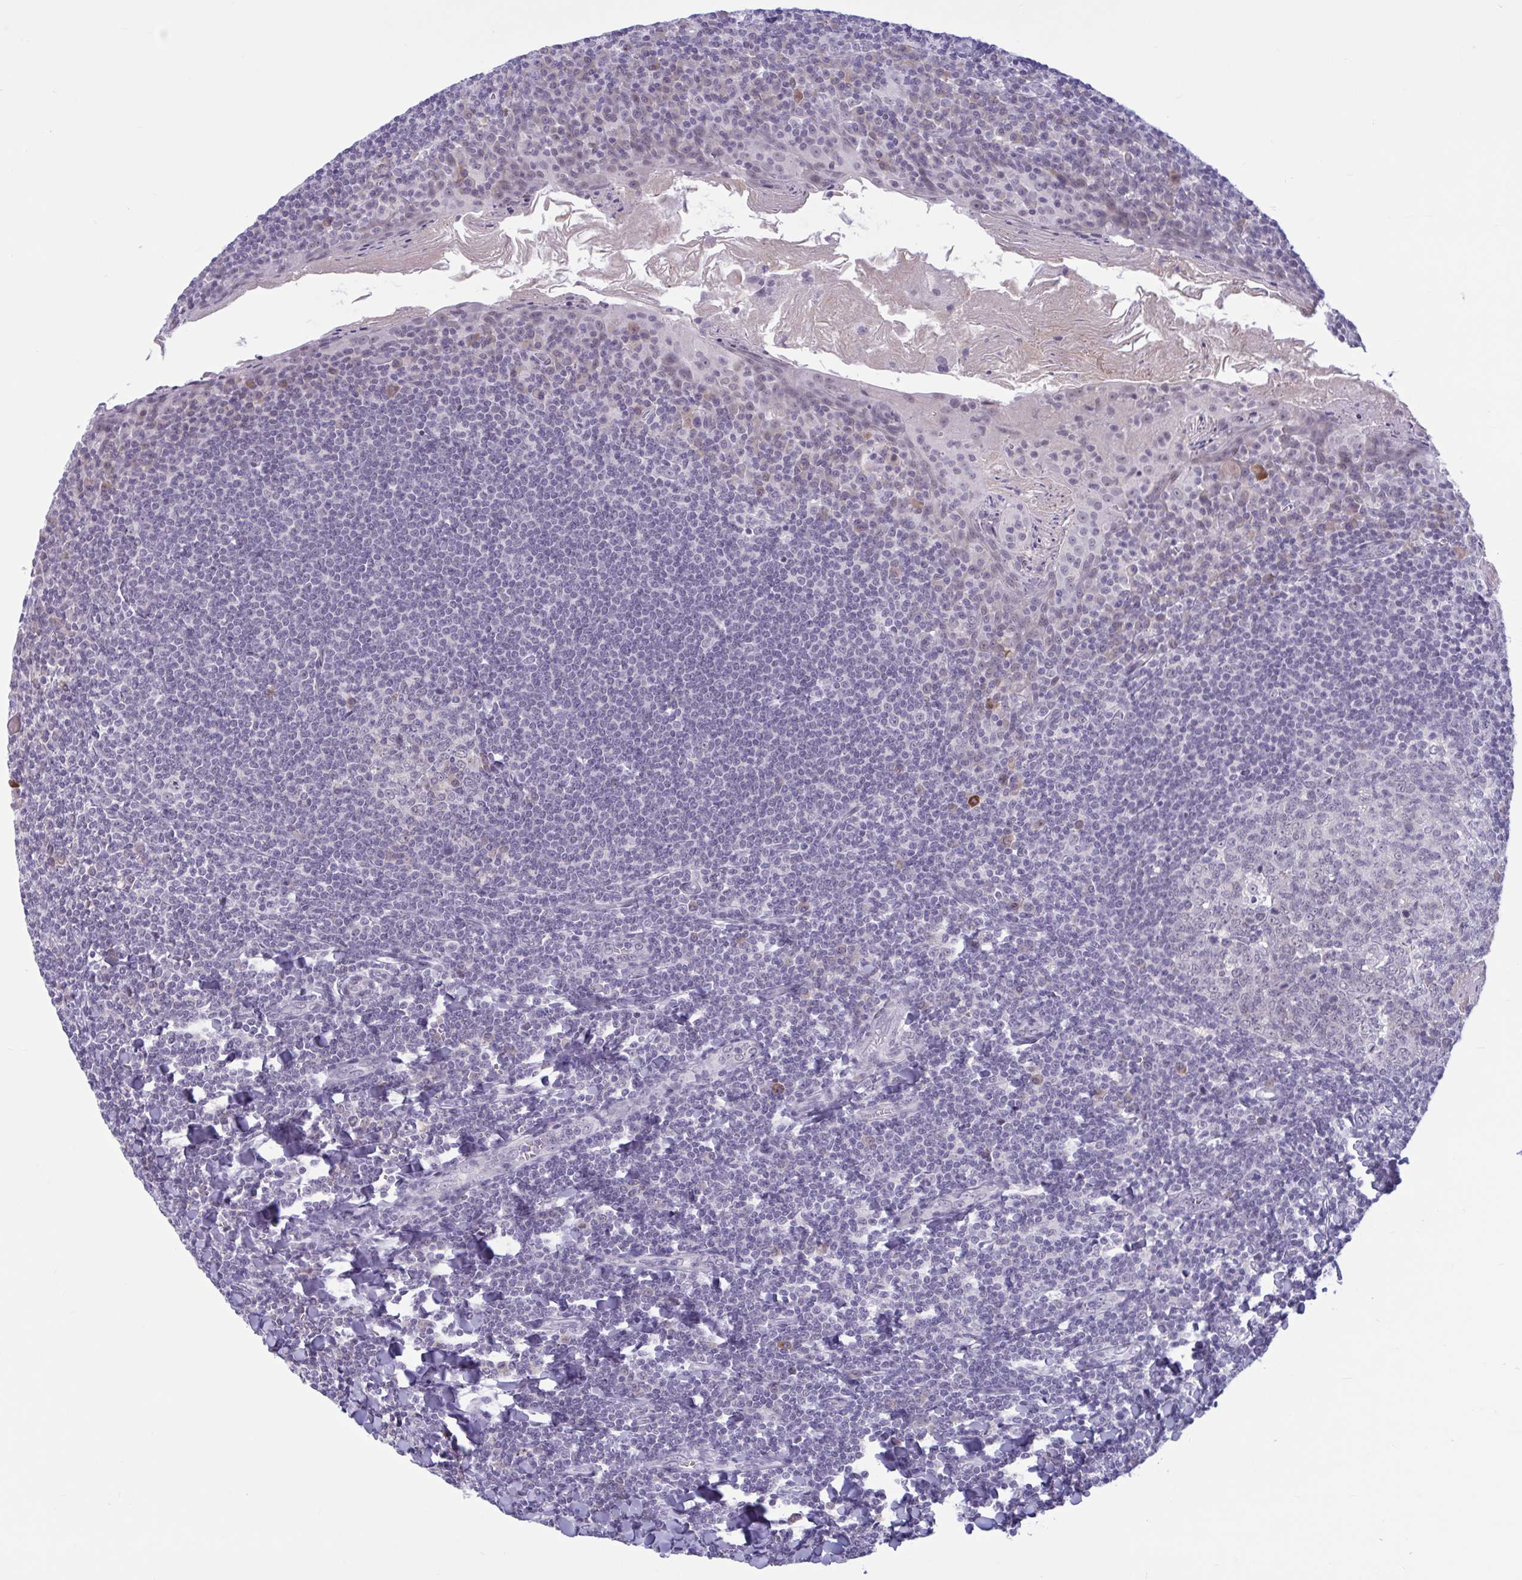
{"staining": {"intensity": "negative", "quantity": "none", "location": "none"}, "tissue": "tonsil", "cell_type": "Germinal center cells", "image_type": "normal", "snomed": [{"axis": "morphology", "description": "Normal tissue, NOS"}, {"axis": "topography", "description": "Tonsil"}], "caption": "Immunohistochemistry (IHC) photomicrograph of normal tonsil stained for a protein (brown), which demonstrates no expression in germinal center cells.", "gene": "CNGB3", "patient": {"sex": "male", "age": 27}}